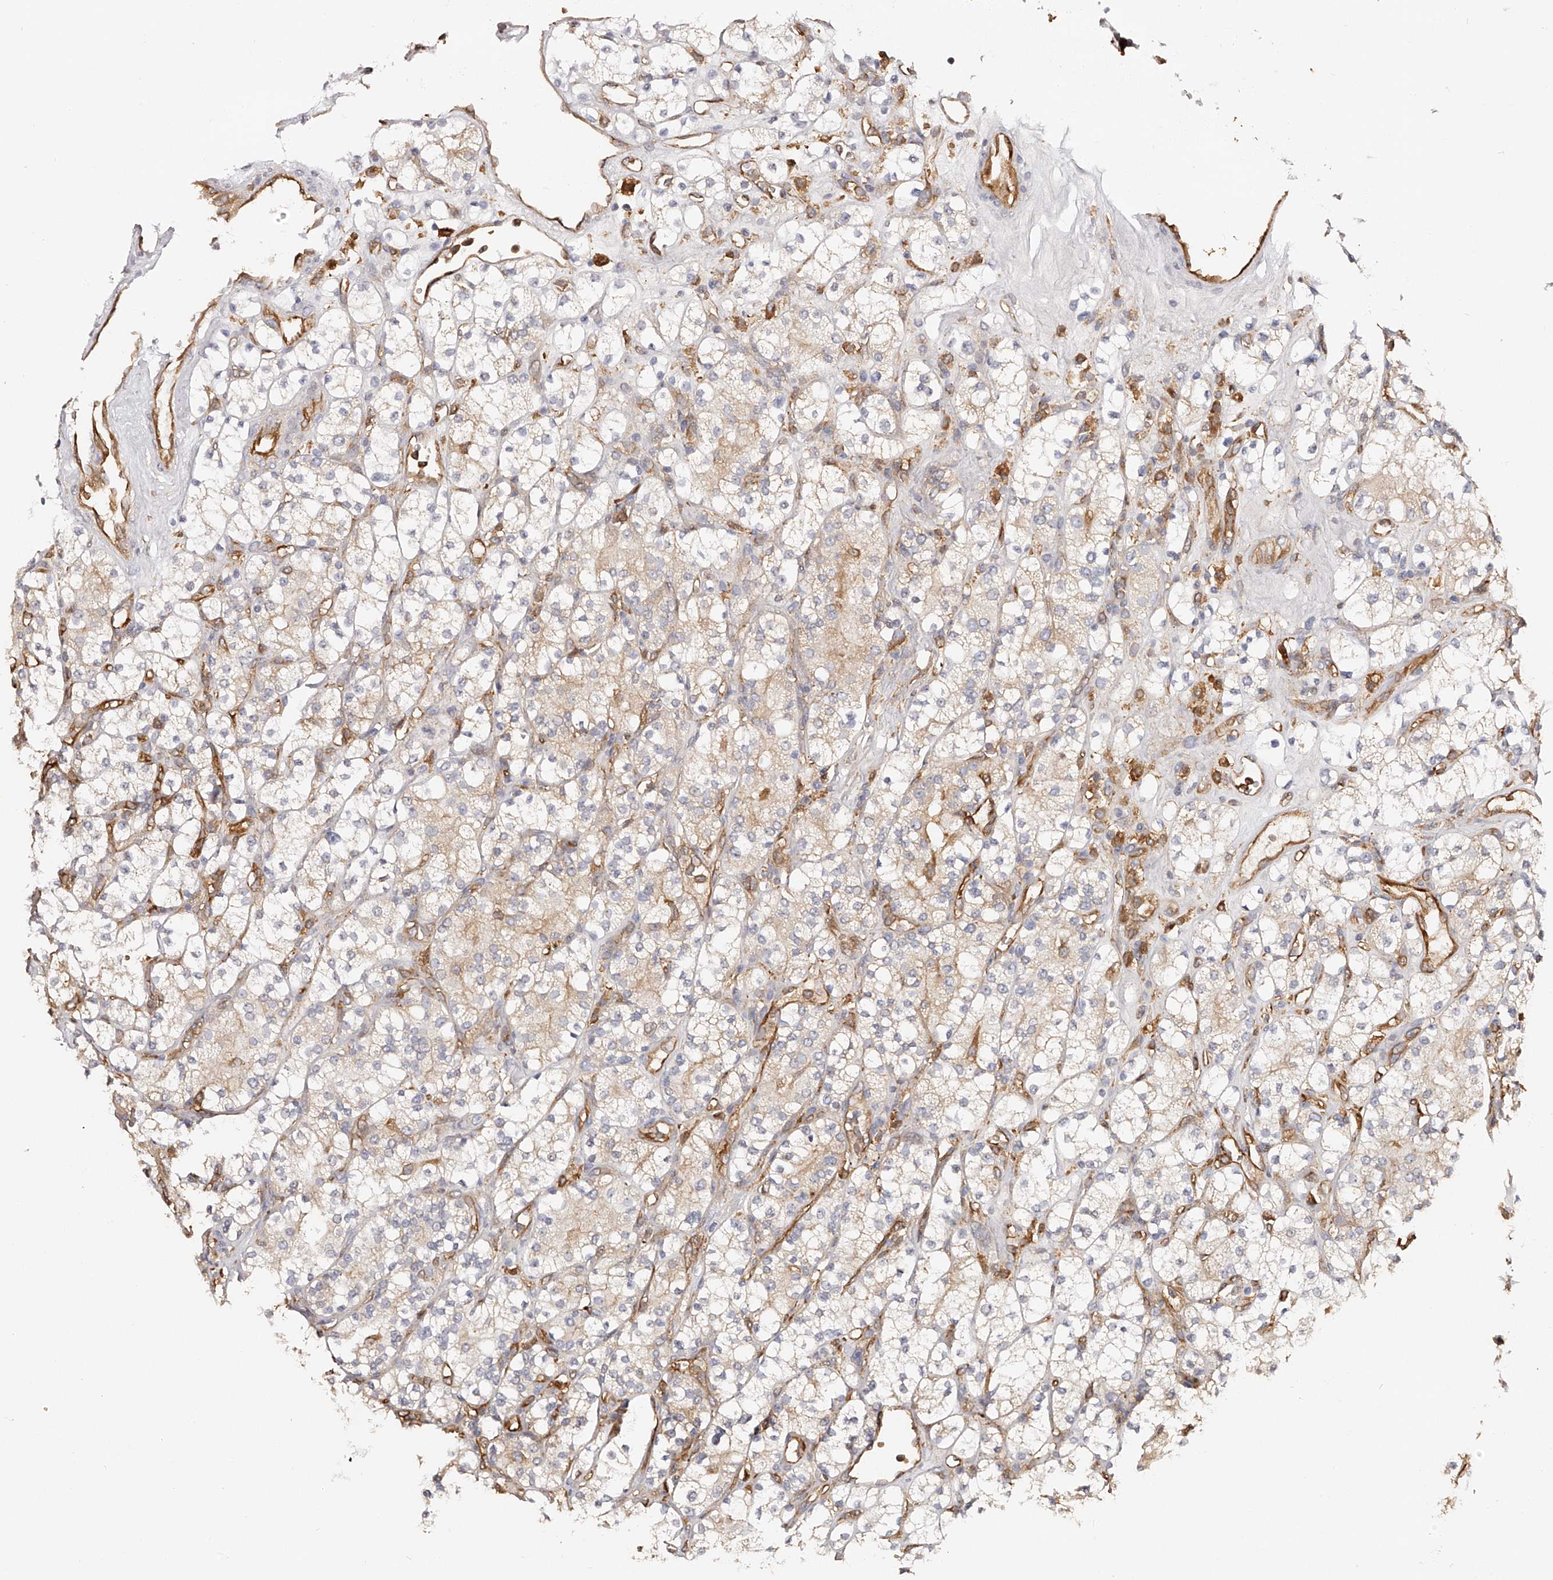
{"staining": {"intensity": "weak", "quantity": "<25%", "location": "cytoplasmic/membranous"}, "tissue": "renal cancer", "cell_type": "Tumor cells", "image_type": "cancer", "snomed": [{"axis": "morphology", "description": "Adenocarcinoma, NOS"}, {"axis": "topography", "description": "Kidney"}], "caption": "Tumor cells are negative for protein expression in human renal cancer.", "gene": "LAP3", "patient": {"sex": "male", "age": 77}}